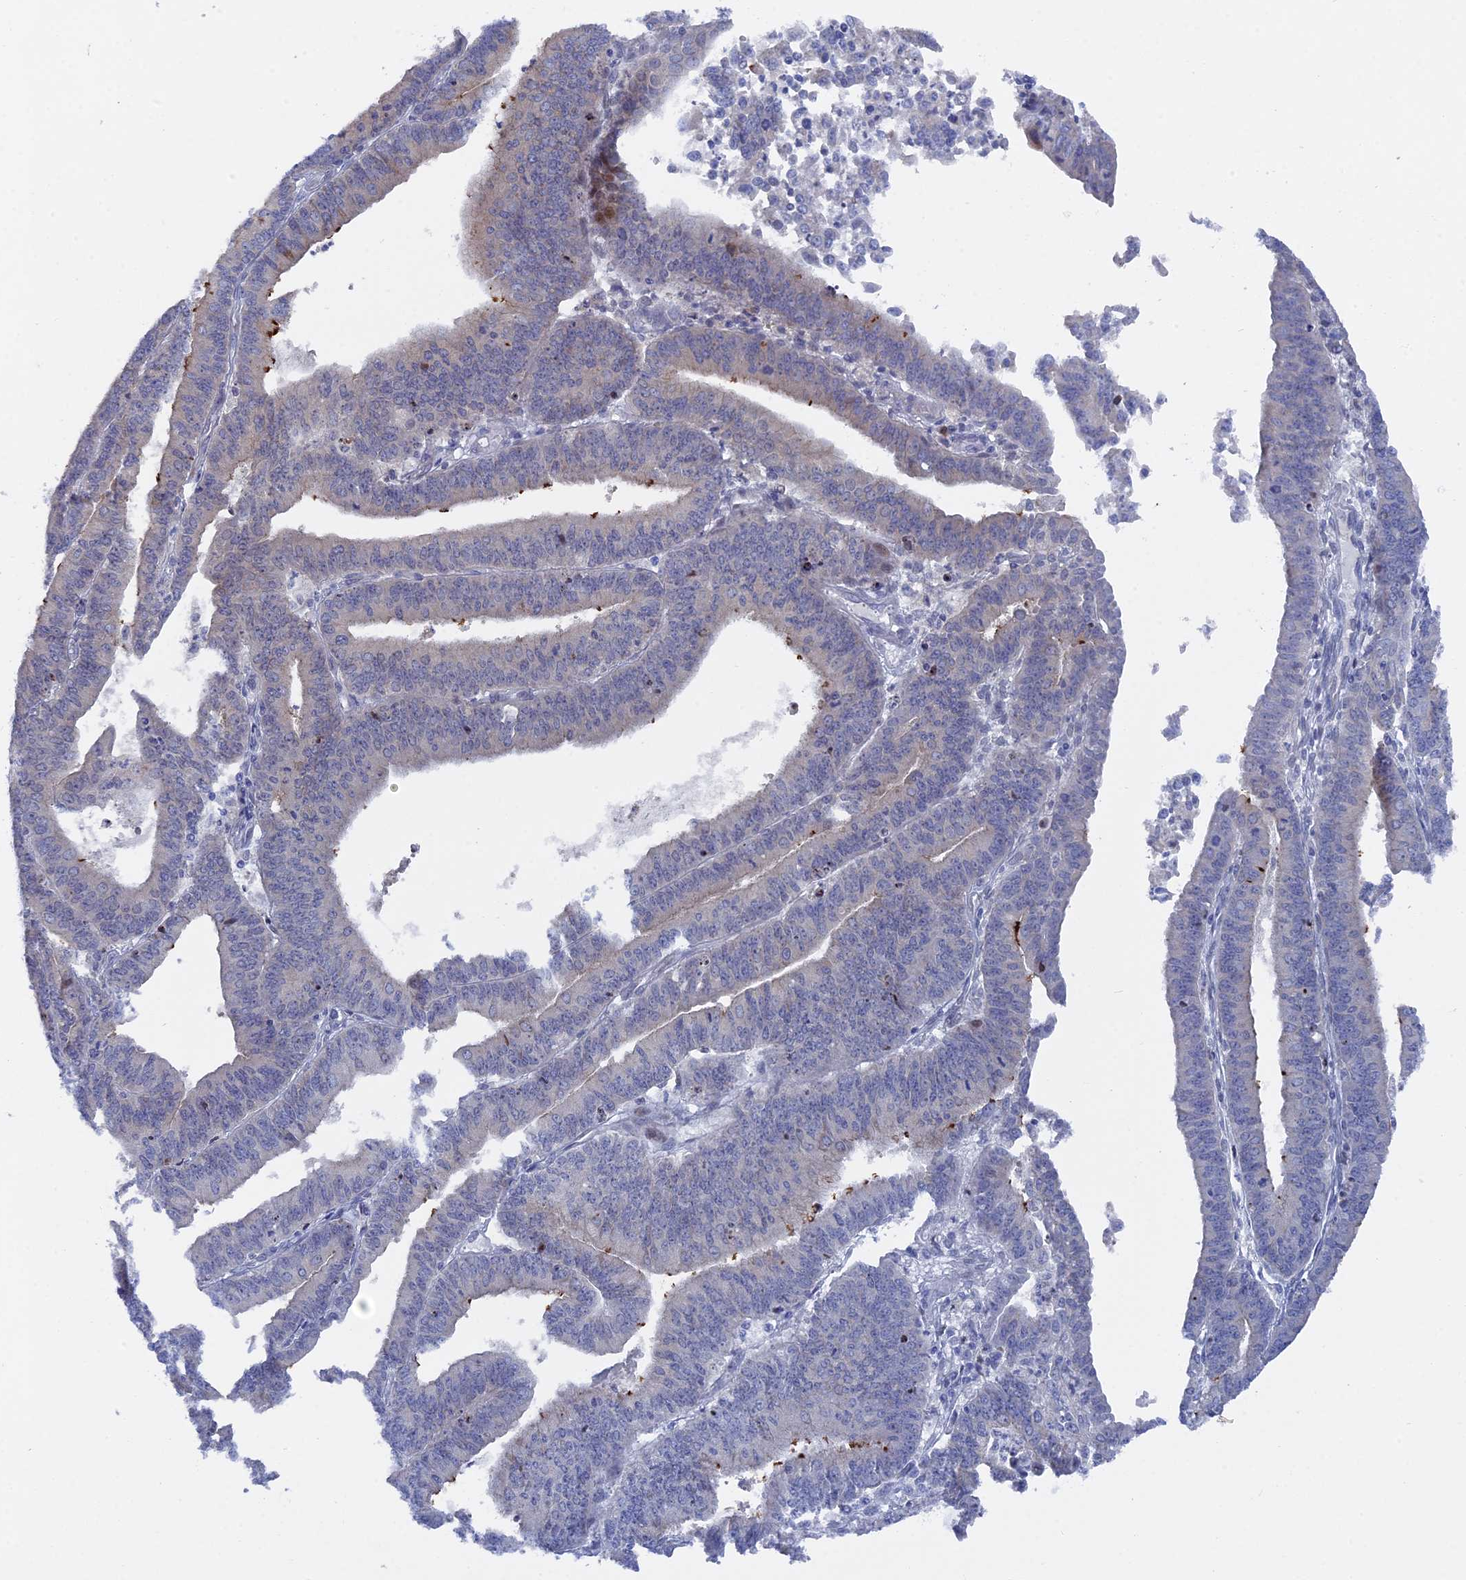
{"staining": {"intensity": "negative", "quantity": "none", "location": "none"}, "tissue": "endometrial cancer", "cell_type": "Tumor cells", "image_type": "cancer", "snomed": [{"axis": "morphology", "description": "Adenocarcinoma, NOS"}, {"axis": "topography", "description": "Endometrium"}], "caption": "Micrograph shows no protein expression in tumor cells of endometrial adenocarcinoma tissue.", "gene": "TMEM161A", "patient": {"sex": "female", "age": 73}}